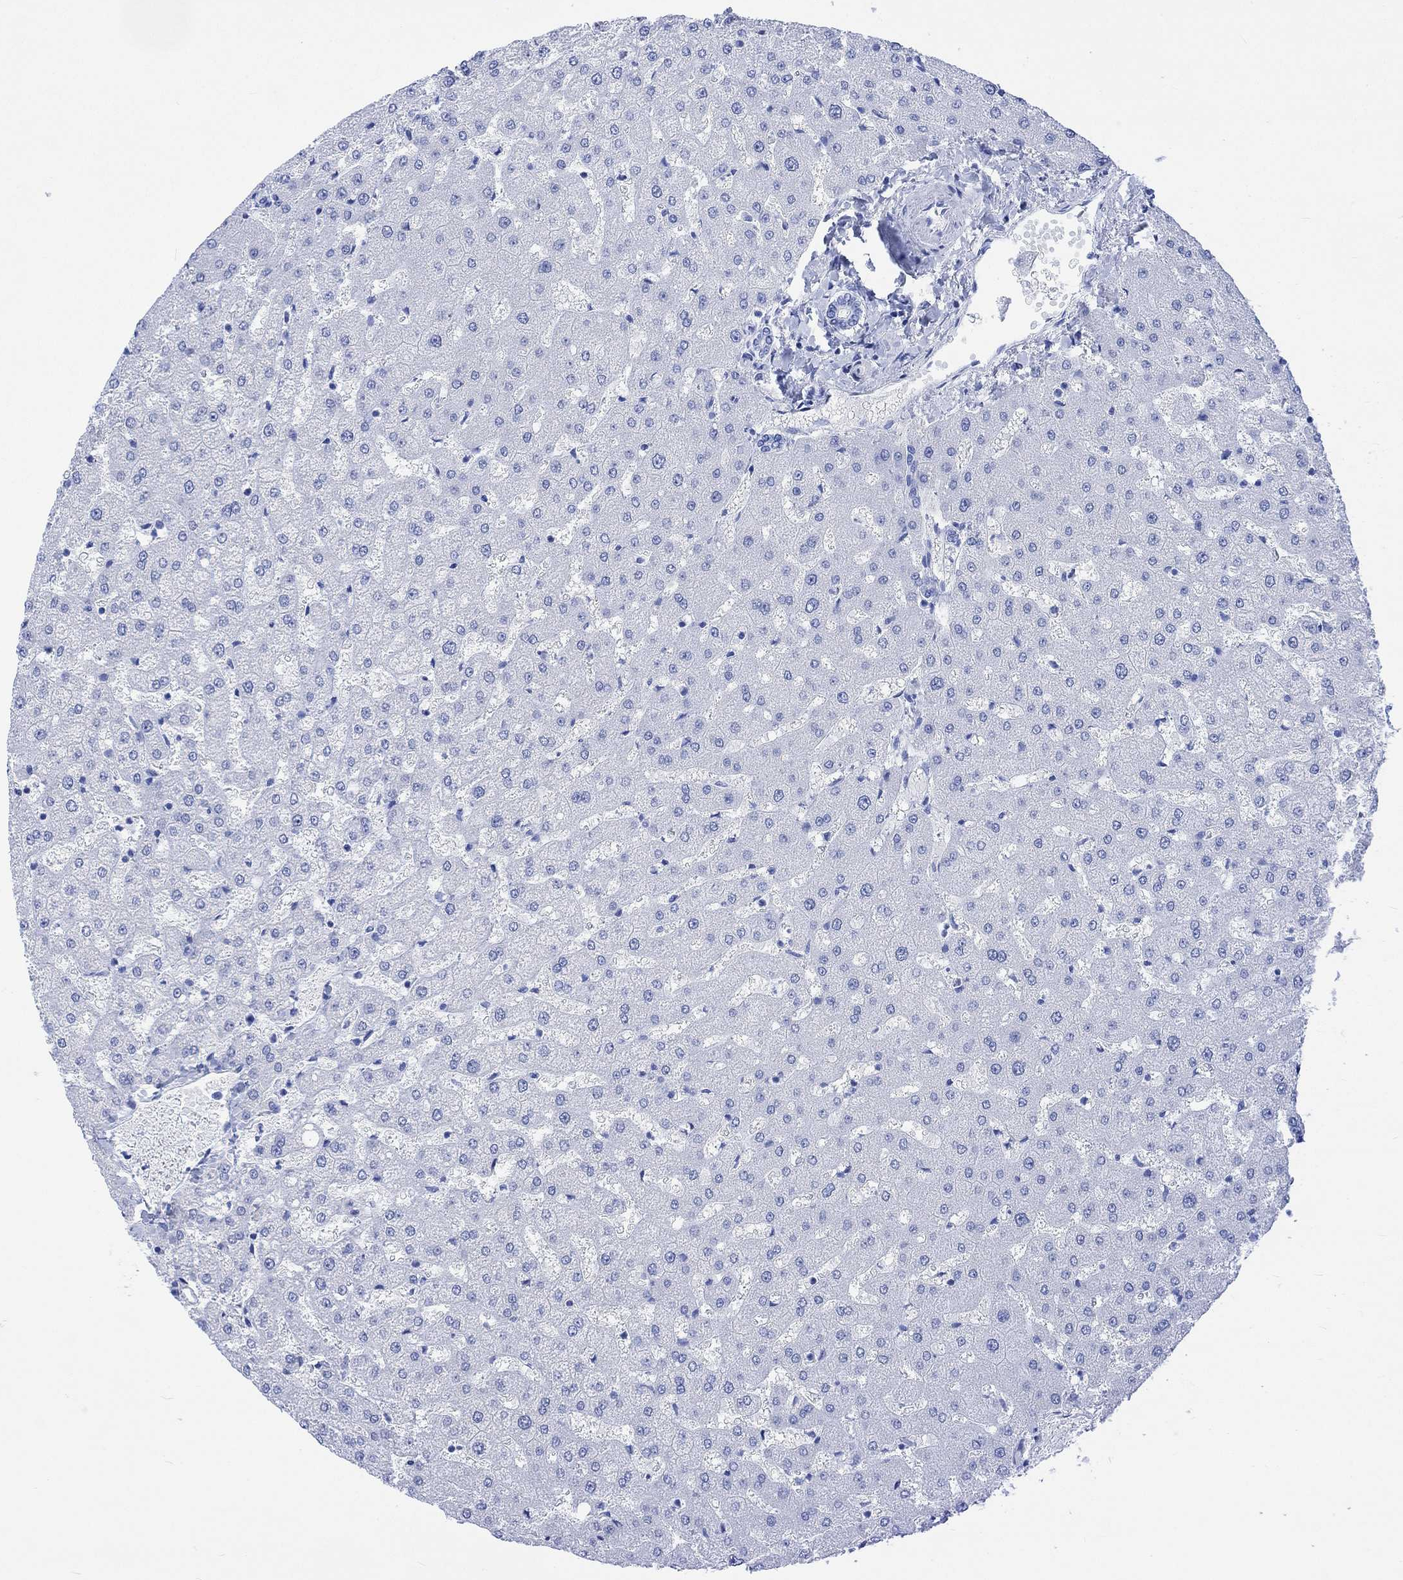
{"staining": {"intensity": "negative", "quantity": "none", "location": "none"}, "tissue": "liver", "cell_type": "Cholangiocytes", "image_type": "normal", "snomed": [{"axis": "morphology", "description": "Normal tissue, NOS"}, {"axis": "topography", "description": "Liver"}], "caption": "A histopathology image of liver stained for a protein reveals no brown staining in cholangiocytes. Nuclei are stained in blue.", "gene": "CELF4", "patient": {"sex": "female", "age": 50}}